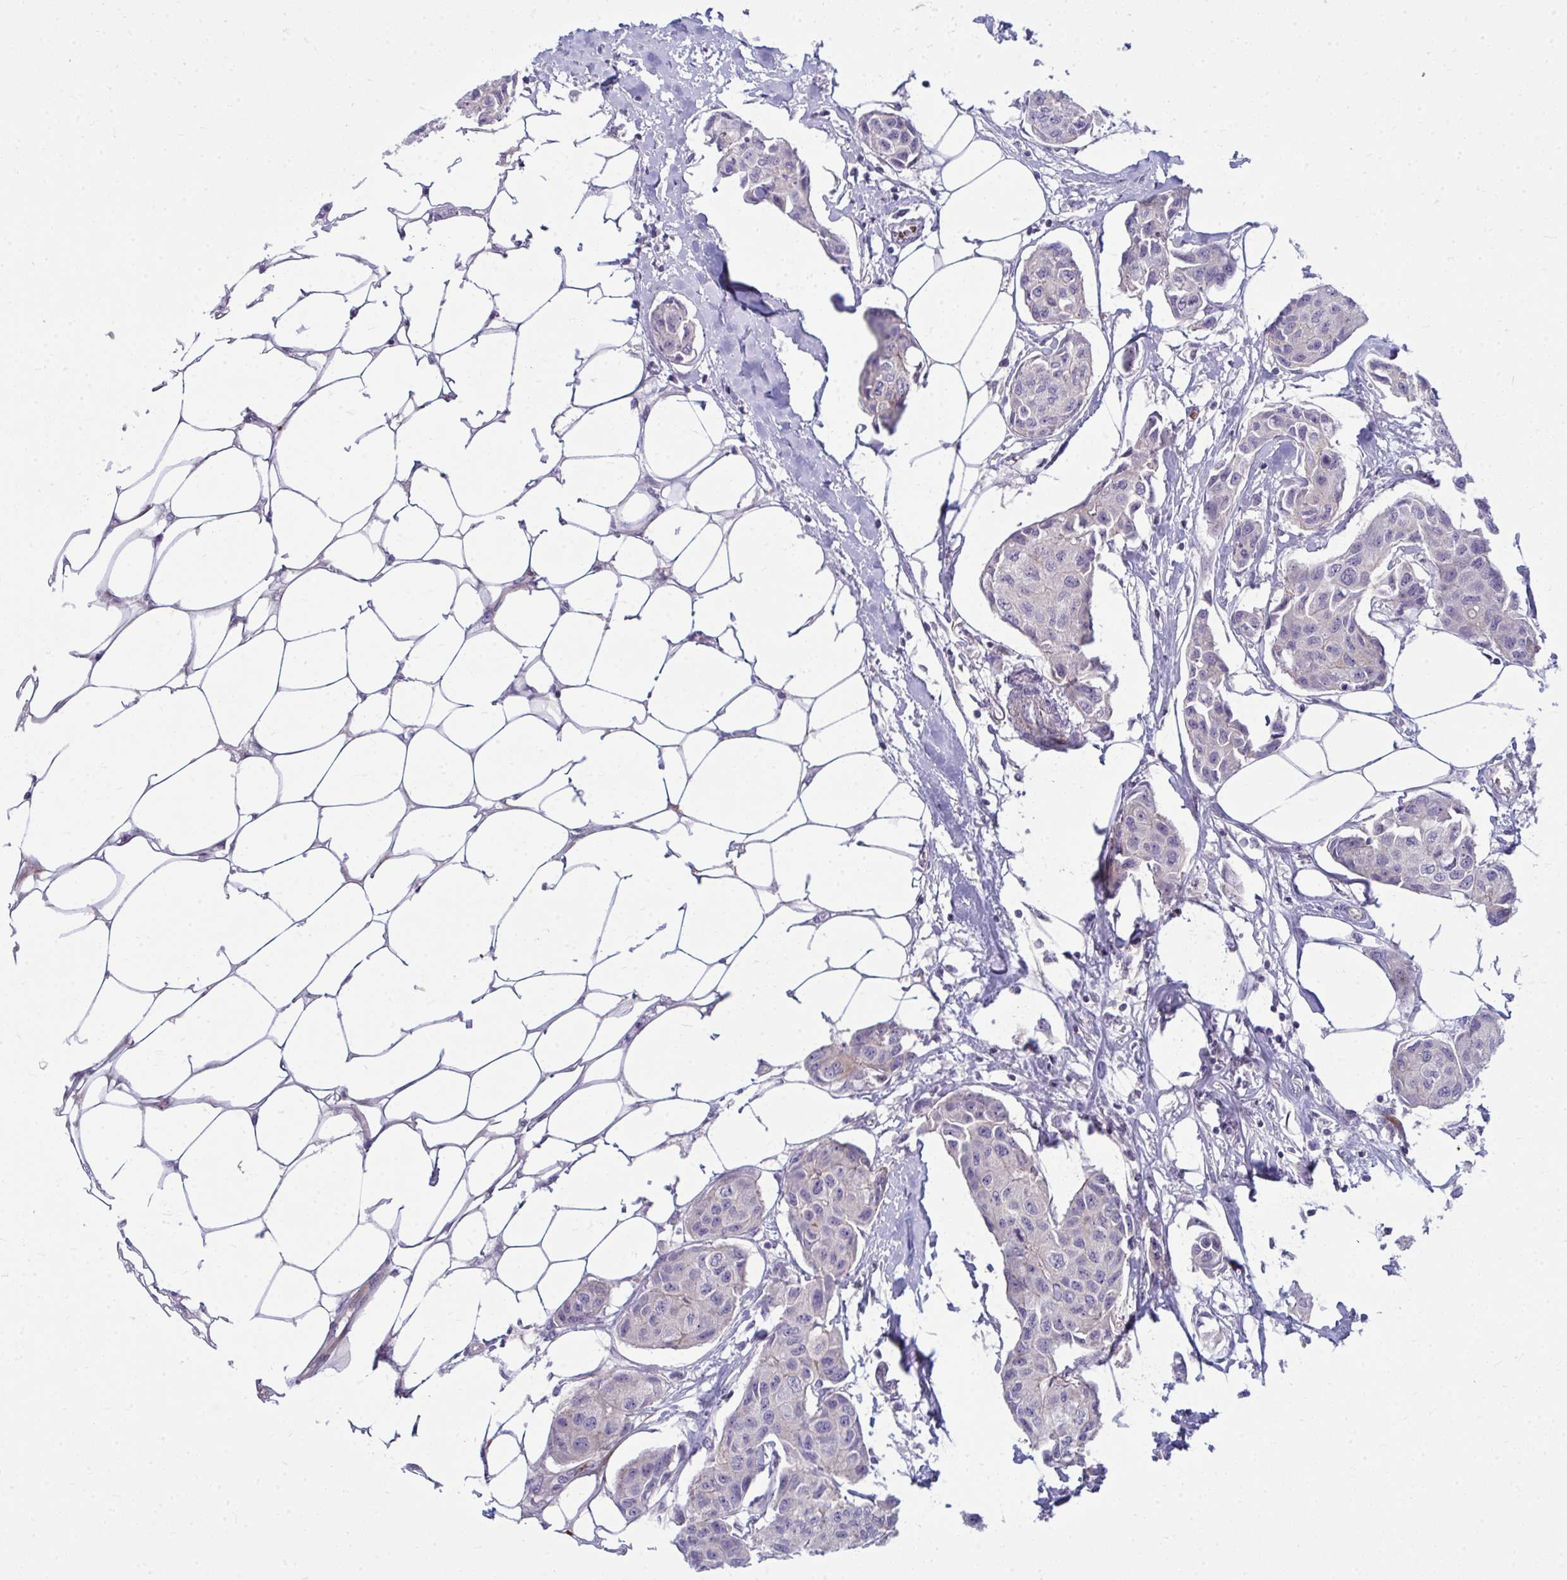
{"staining": {"intensity": "negative", "quantity": "none", "location": "none"}, "tissue": "breast cancer", "cell_type": "Tumor cells", "image_type": "cancer", "snomed": [{"axis": "morphology", "description": "Duct carcinoma"}, {"axis": "topography", "description": "Breast"}, {"axis": "topography", "description": "Lymph node"}], "caption": "Tumor cells are negative for protein expression in human breast cancer.", "gene": "SLC14A1", "patient": {"sex": "female", "age": 80}}